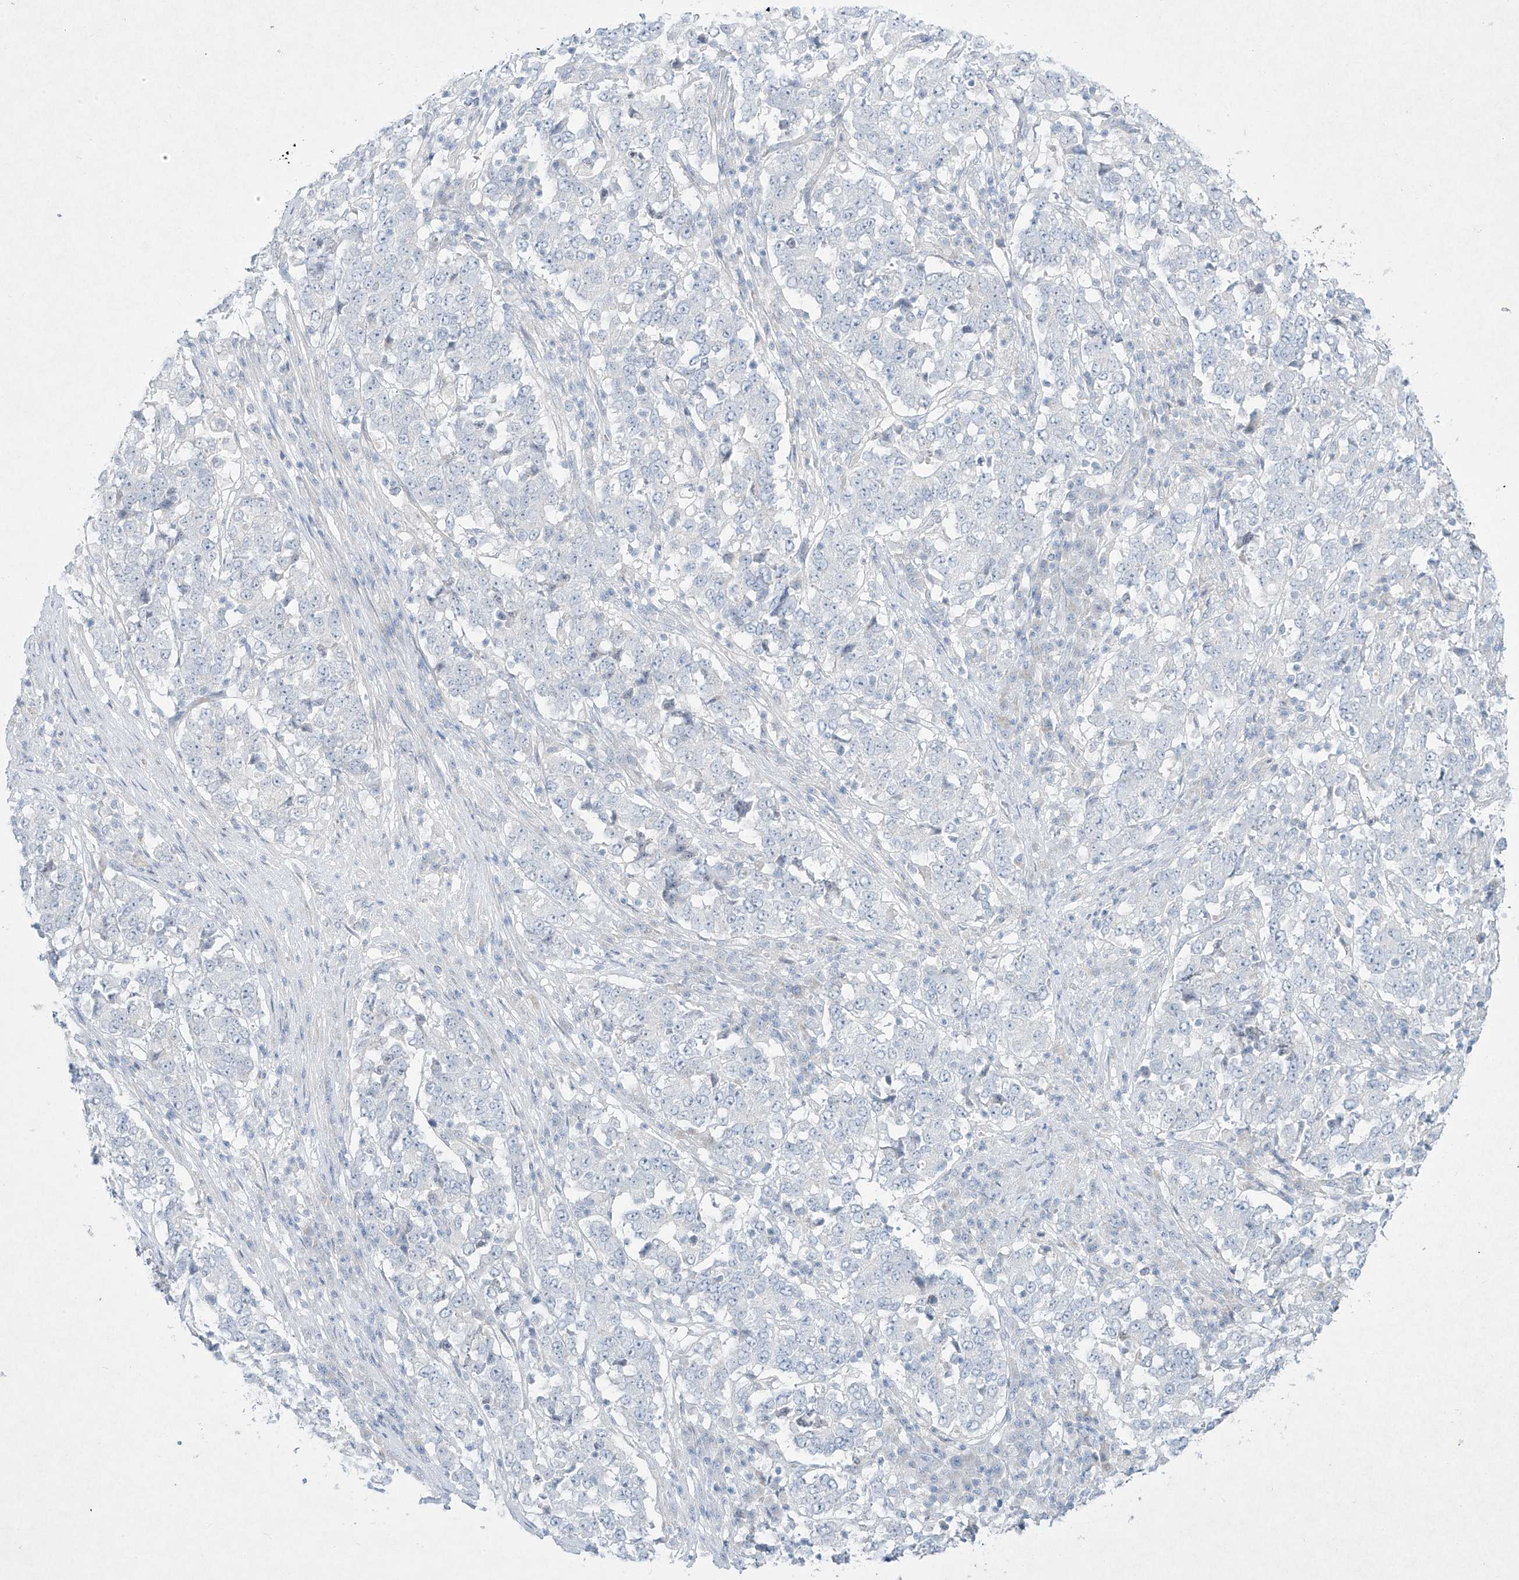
{"staining": {"intensity": "negative", "quantity": "none", "location": "none"}, "tissue": "stomach cancer", "cell_type": "Tumor cells", "image_type": "cancer", "snomed": [{"axis": "morphology", "description": "Adenocarcinoma, NOS"}, {"axis": "topography", "description": "Stomach"}], "caption": "An immunohistochemistry (IHC) micrograph of stomach adenocarcinoma is shown. There is no staining in tumor cells of stomach adenocarcinoma.", "gene": "PAX6", "patient": {"sex": "male", "age": 59}}